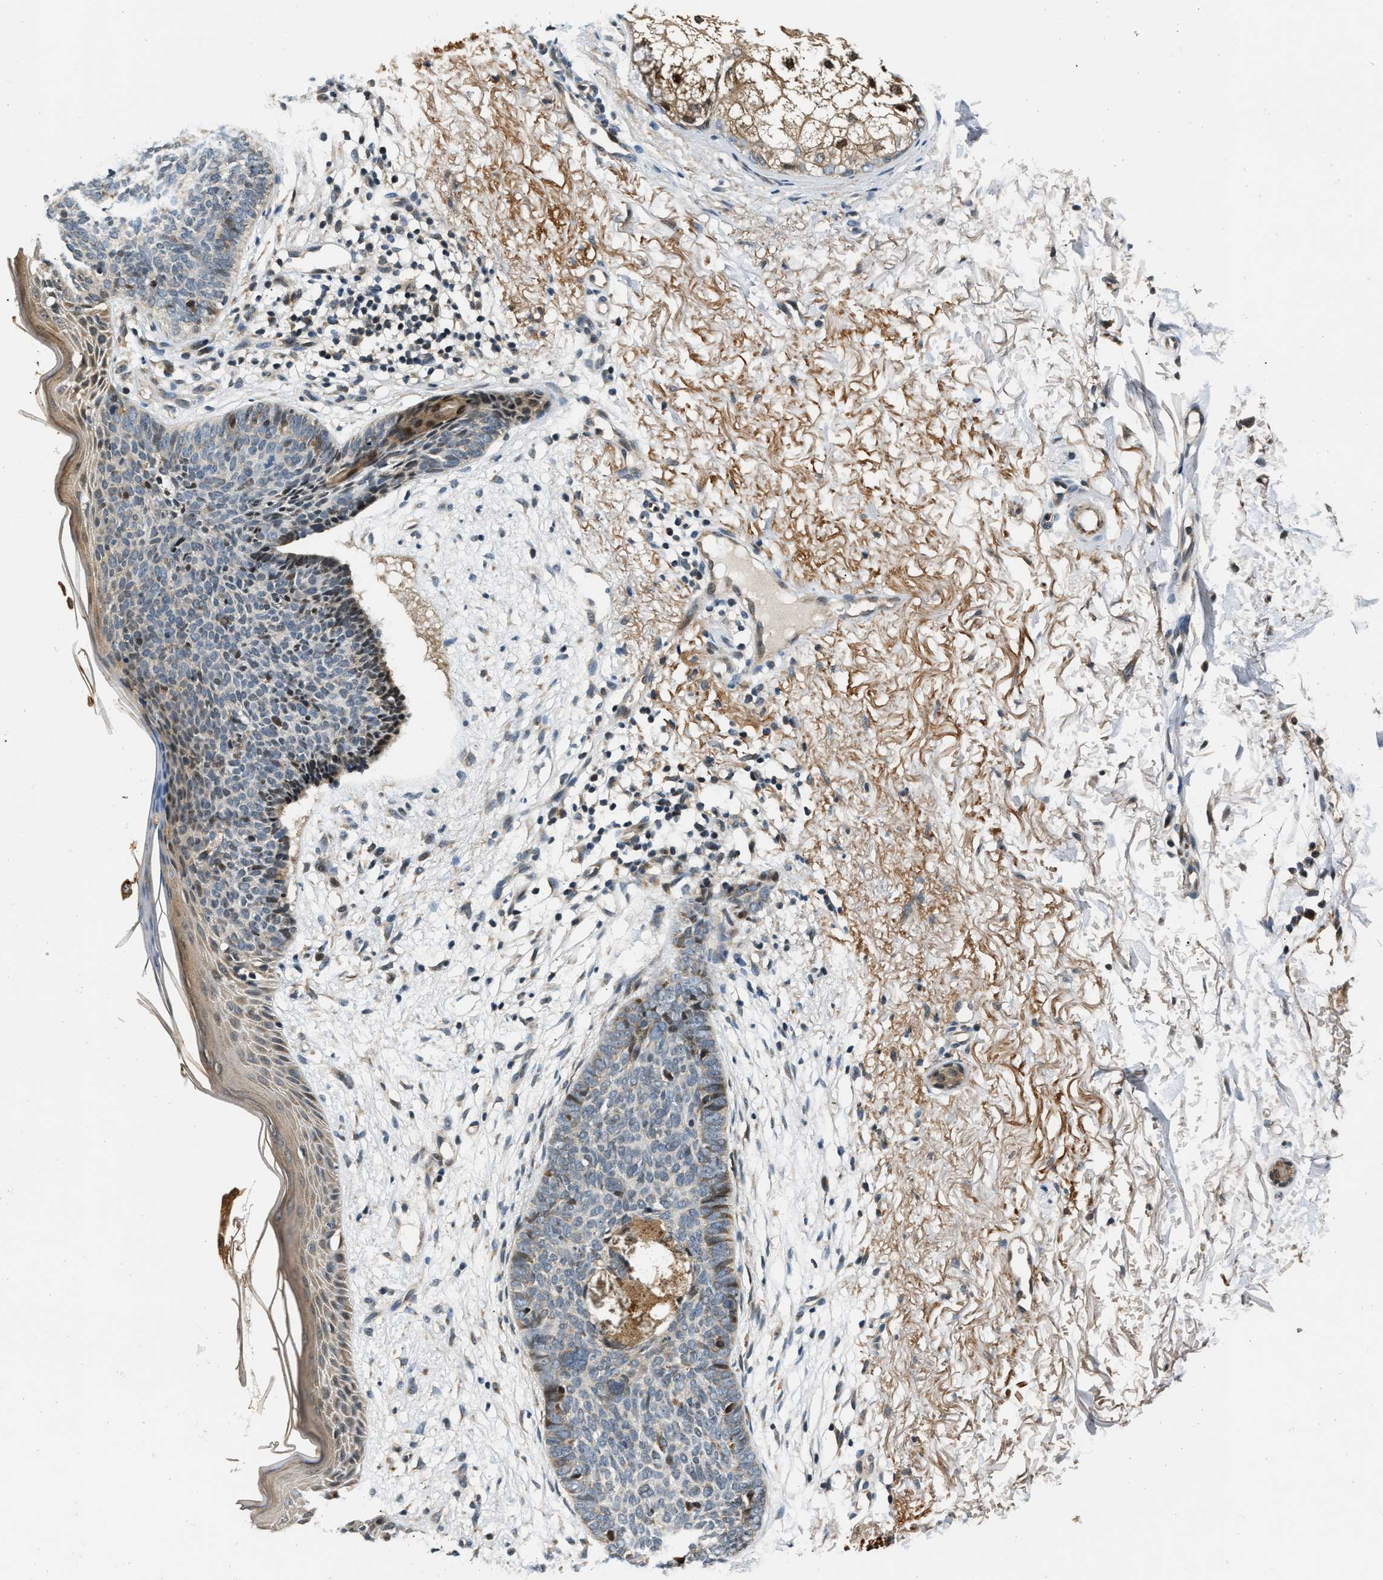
{"staining": {"intensity": "moderate", "quantity": "<25%", "location": "cytoplasmic/membranous"}, "tissue": "skin cancer", "cell_type": "Tumor cells", "image_type": "cancer", "snomed": [{"axis": "morphology", "description": "Basal cell carcinoma"}, {"axis": "topography", "description": "Skin"}], "caption": "Skin cancer (basal cell carcinoma) was stained to show a protein in brown. There is low levels of moderate cytoplasmic/membranous expression in approximately <25% of tumor cells.", "gene": "EXTL2", "patient": {"sex": "female", "age": 70}}